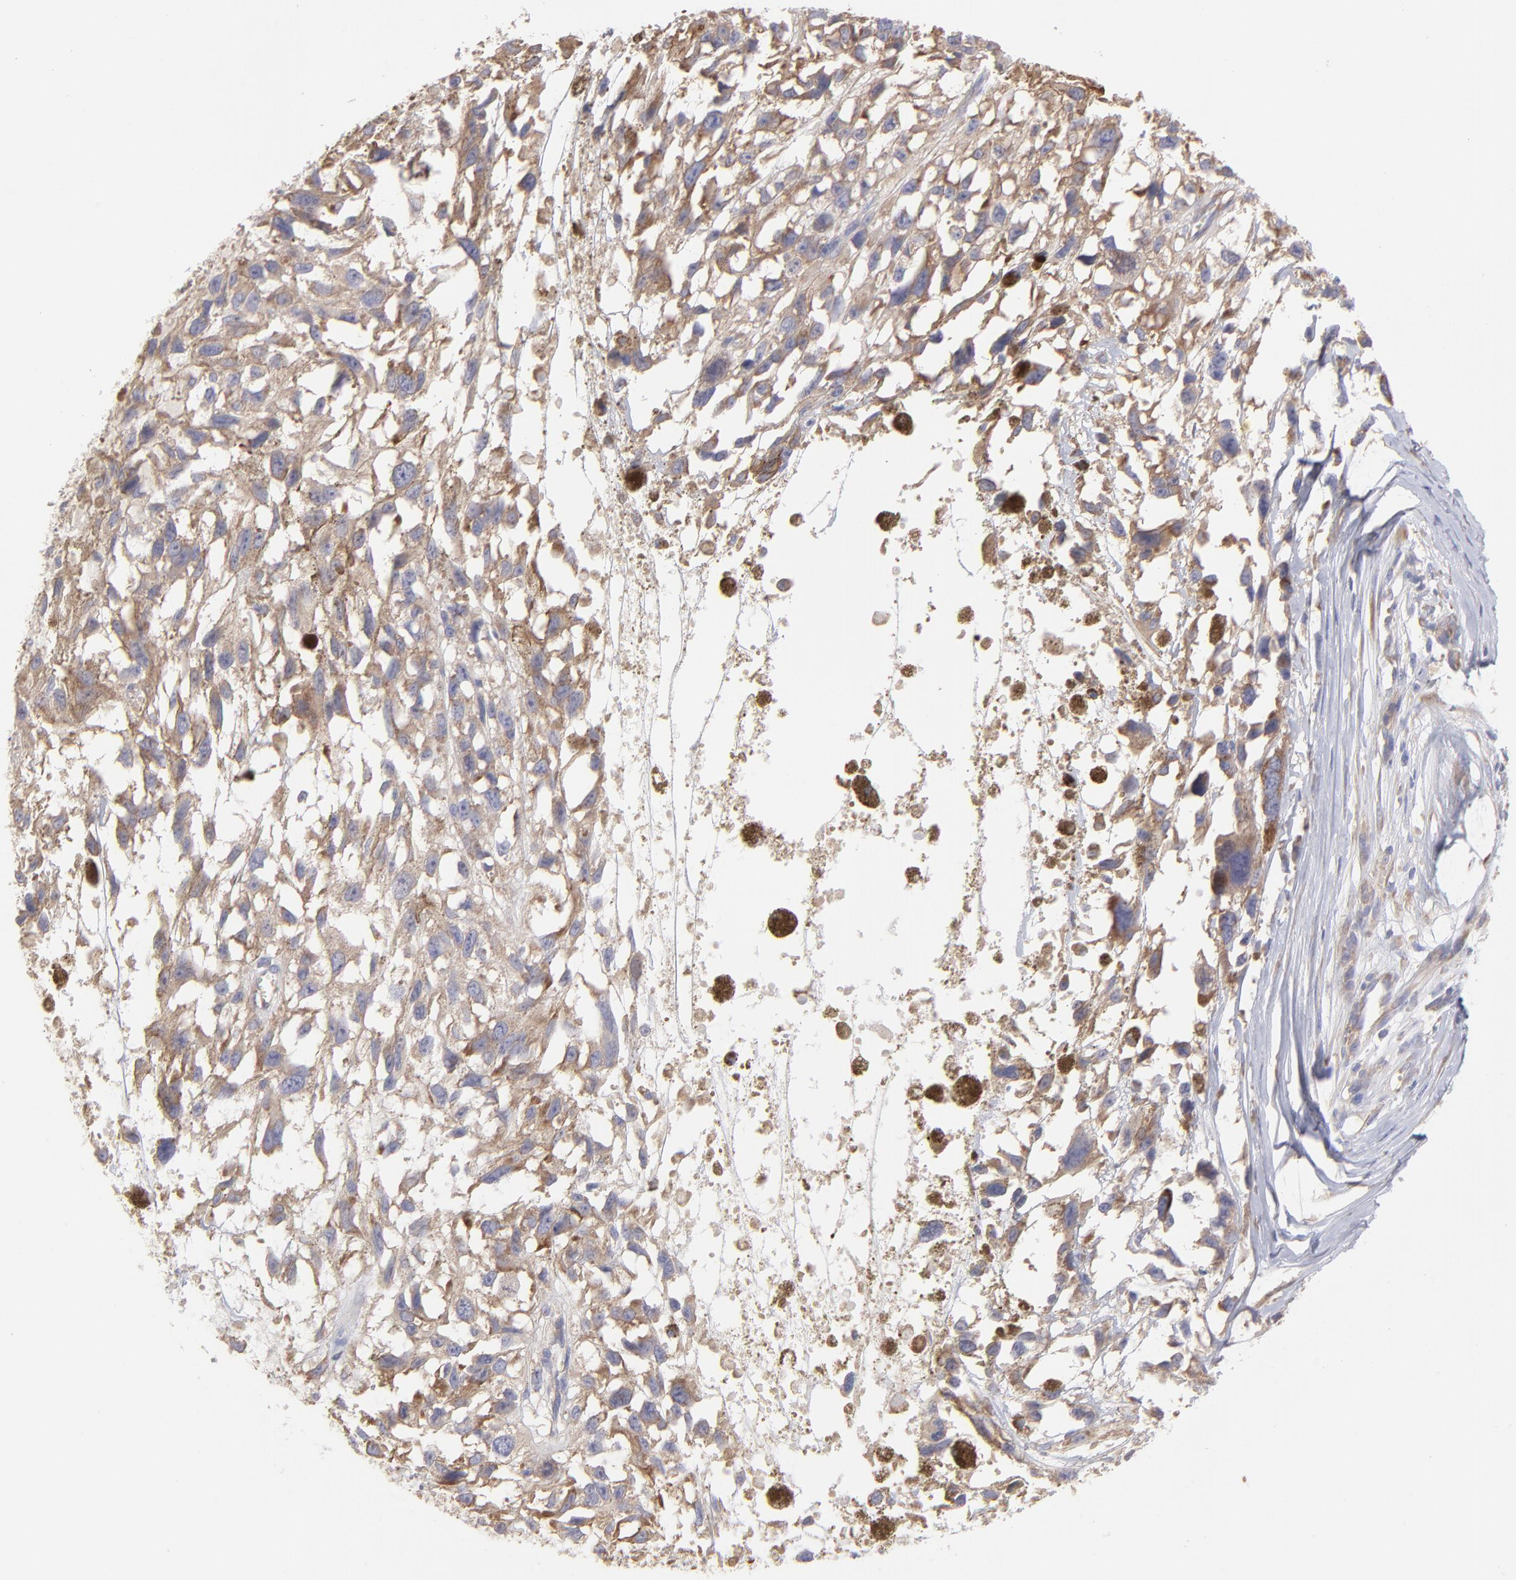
{"staining": {"intensity": "negative", "quantity": "none", "location": "none"}, "tissue": "melanoma", "cell_type": "Tumor cells", "image_type": "cancer", "snomed": [{"axis": "morphology", "description": "Malignant melanoma, Metastatic site"}, {"axis": "topography", "description": "Lymph node"}], "caption": "This is an immunohistochemistry photomicrograph of human malignant melanoma (metastatic site). There is no staining in tumor cells.", "gene": "RPLP0", "patient": {"sex": "male", "age": 59}}